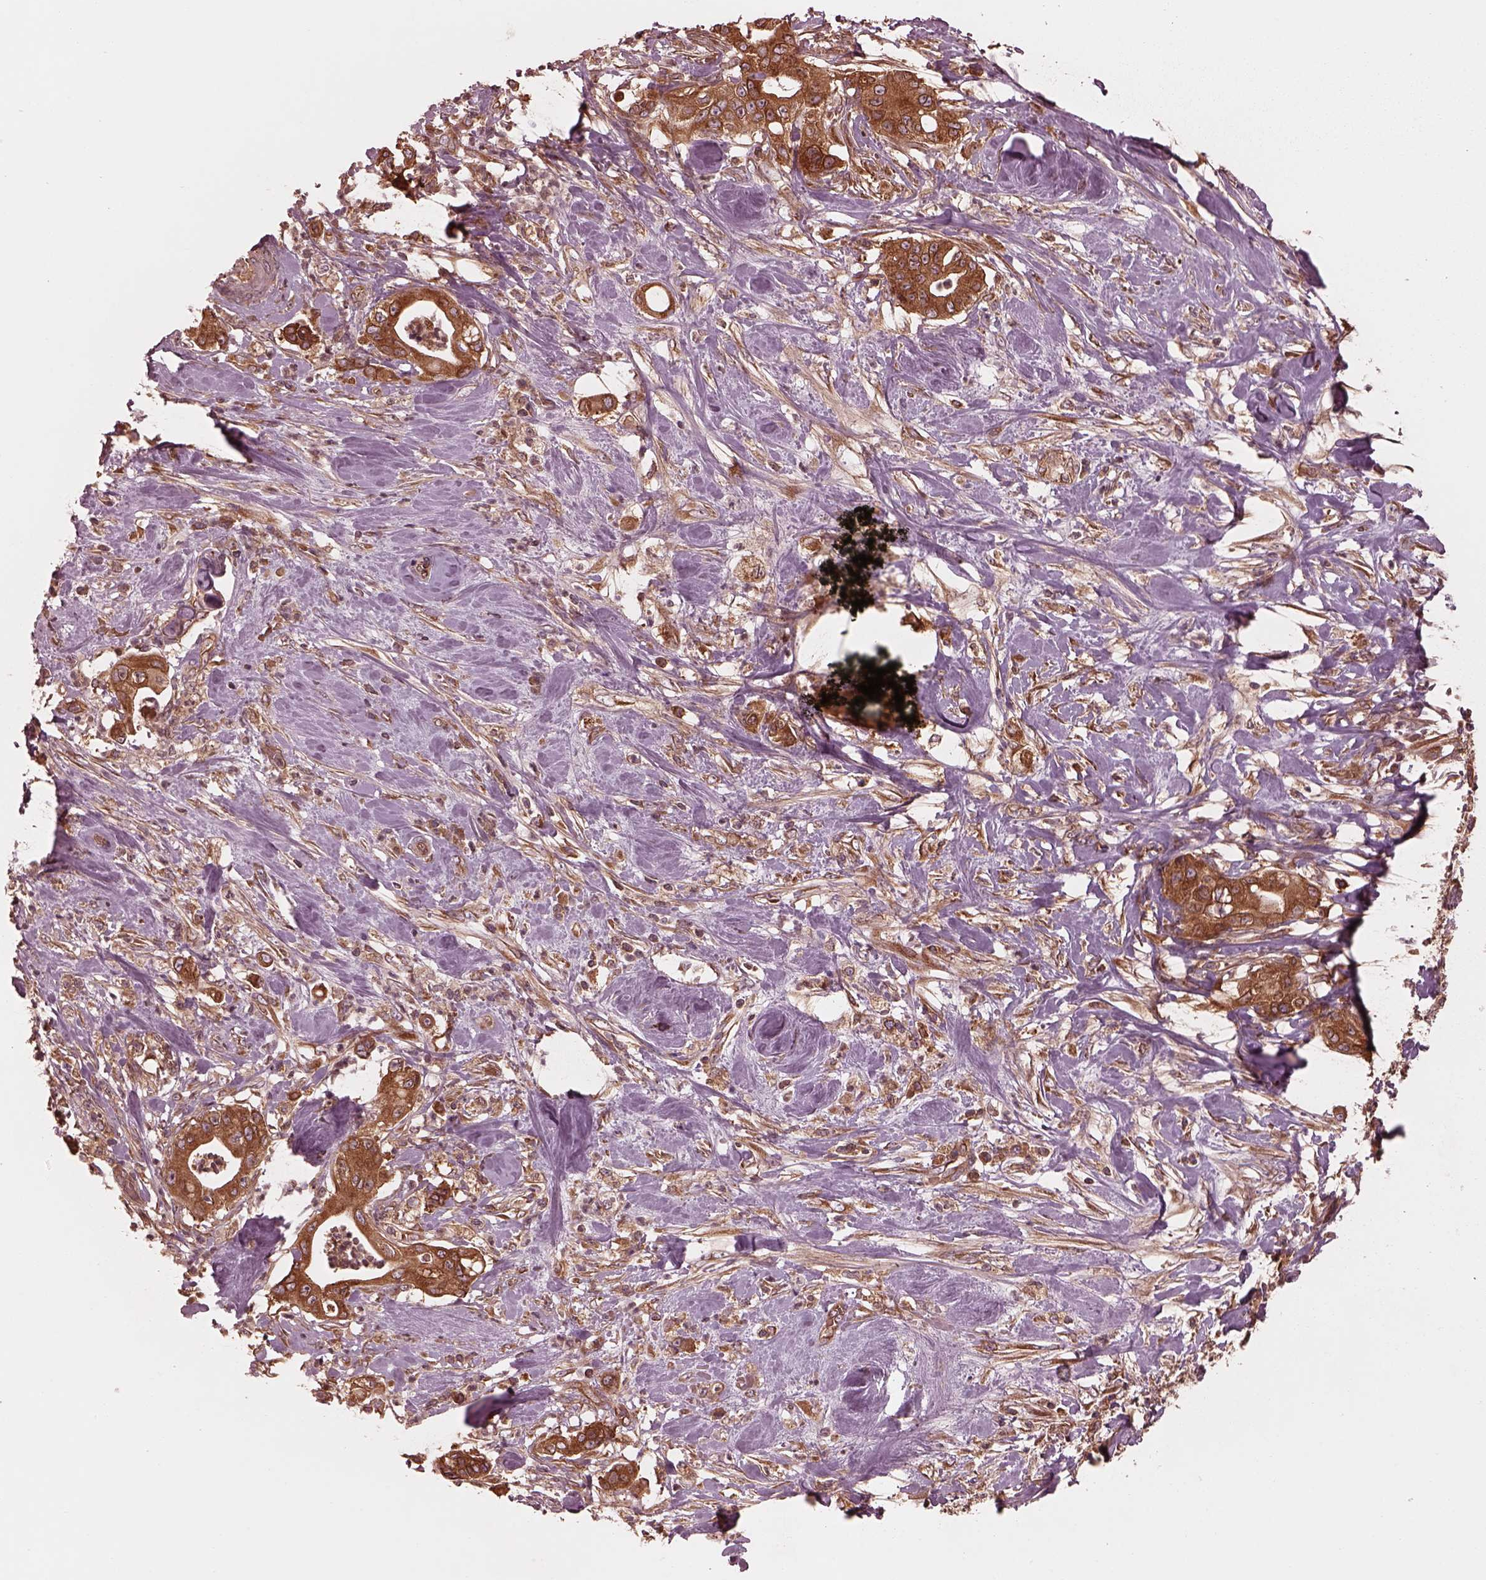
{"staining": {"intensity": "strong", "quantity": ">75%", "location": "cytoplasmic/membranous"}, "tissue": "pancreatic cancer", "cell_type": "Tumor cells", "image_type": "cancer", "snomed": [{"axis": "morphology", "description": "Adenocarcinoma, NOS"}, {"axis": "topography", "description": "Pancreas"}], "caption": "Immunohistochemistry photomicrograph of pancreatic cancer (adenocarcinoma) stained for a protein (brown), which shows high levels of strong cytoplasmic/membranous expression in approximately >75% of tumor cells.", "gene": "PIK3R2", "patient": {"sex": "male", "age": 71}}